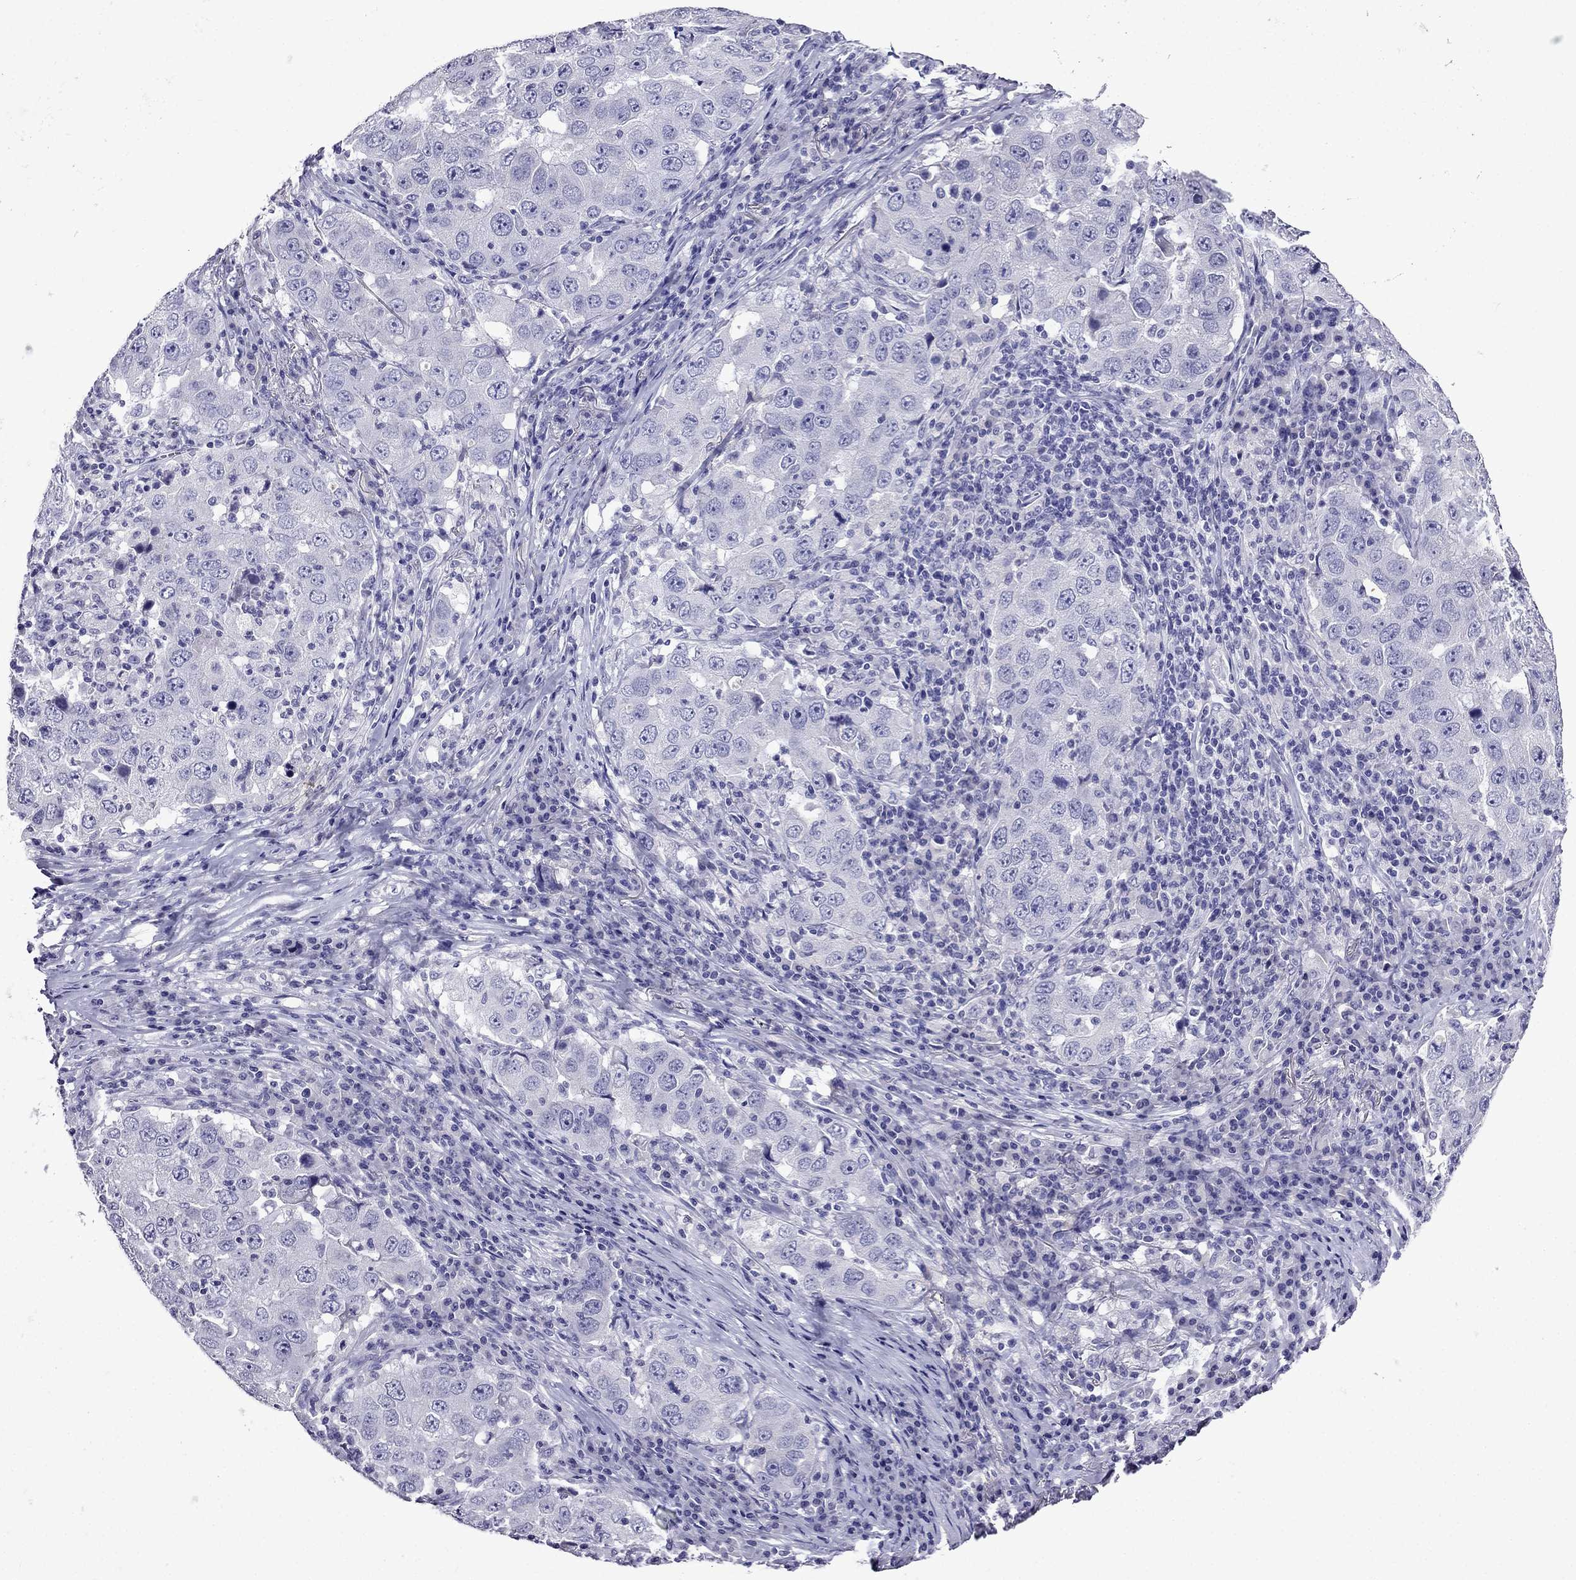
{"staining": {"intensity": "negative", "quantity": "none", "location": "none"}, "tissue": "lung cancer", "cell_type": "Tumor cells", "image_type": "cancer", "snomed": [{"axis": "morphology", "description": "Adenocarcinoma, NOS"}, {"axis": "topography", "description": "Lung"}], "caption": "Lung cancer stained for a protein using immunohistochemistry (IHC) displays no positivity tumor cells.", "gene": "DNAH17", "patient": {"sex": "male", "age": 73}}